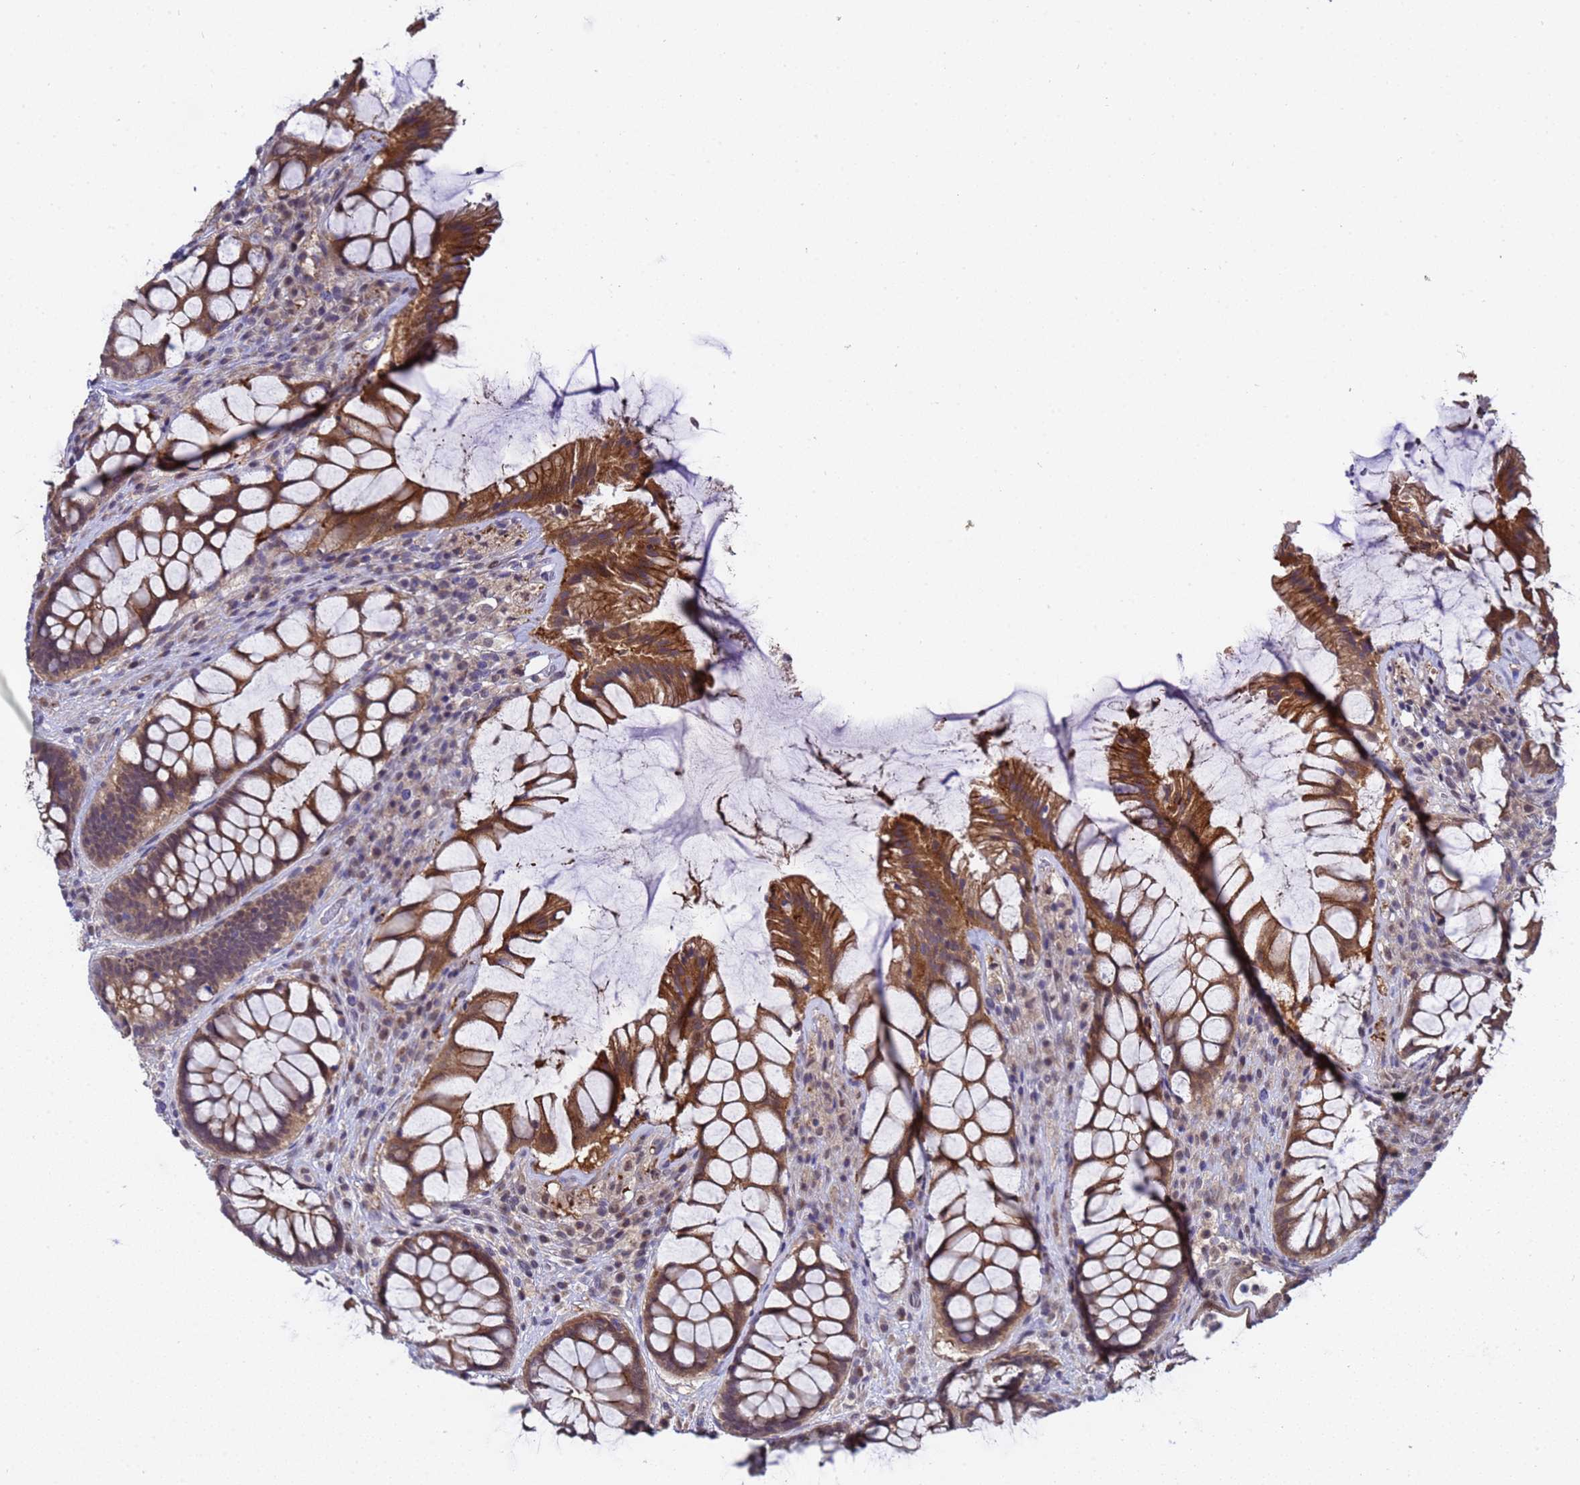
{"staining": {"intensity": "strong", "quantity": ">75%", "location": "cytoplasmic/membranous"}, "tissue": "rectum", "cell_type": "Glandular cells", "image_type": "normal", "snomed": [{"axis": "morphology", "description": "Normal tissue, NOS"}, {"axis": "topography", "description": "Rectum"}], "caption": "Protein expression analysis of normal rectum shows strong cytoplasmic/membranous staining in approximately >75% of glandular cells.", "gene": "ANAPC13", "patient": {"sex": "female", "age": 58}}